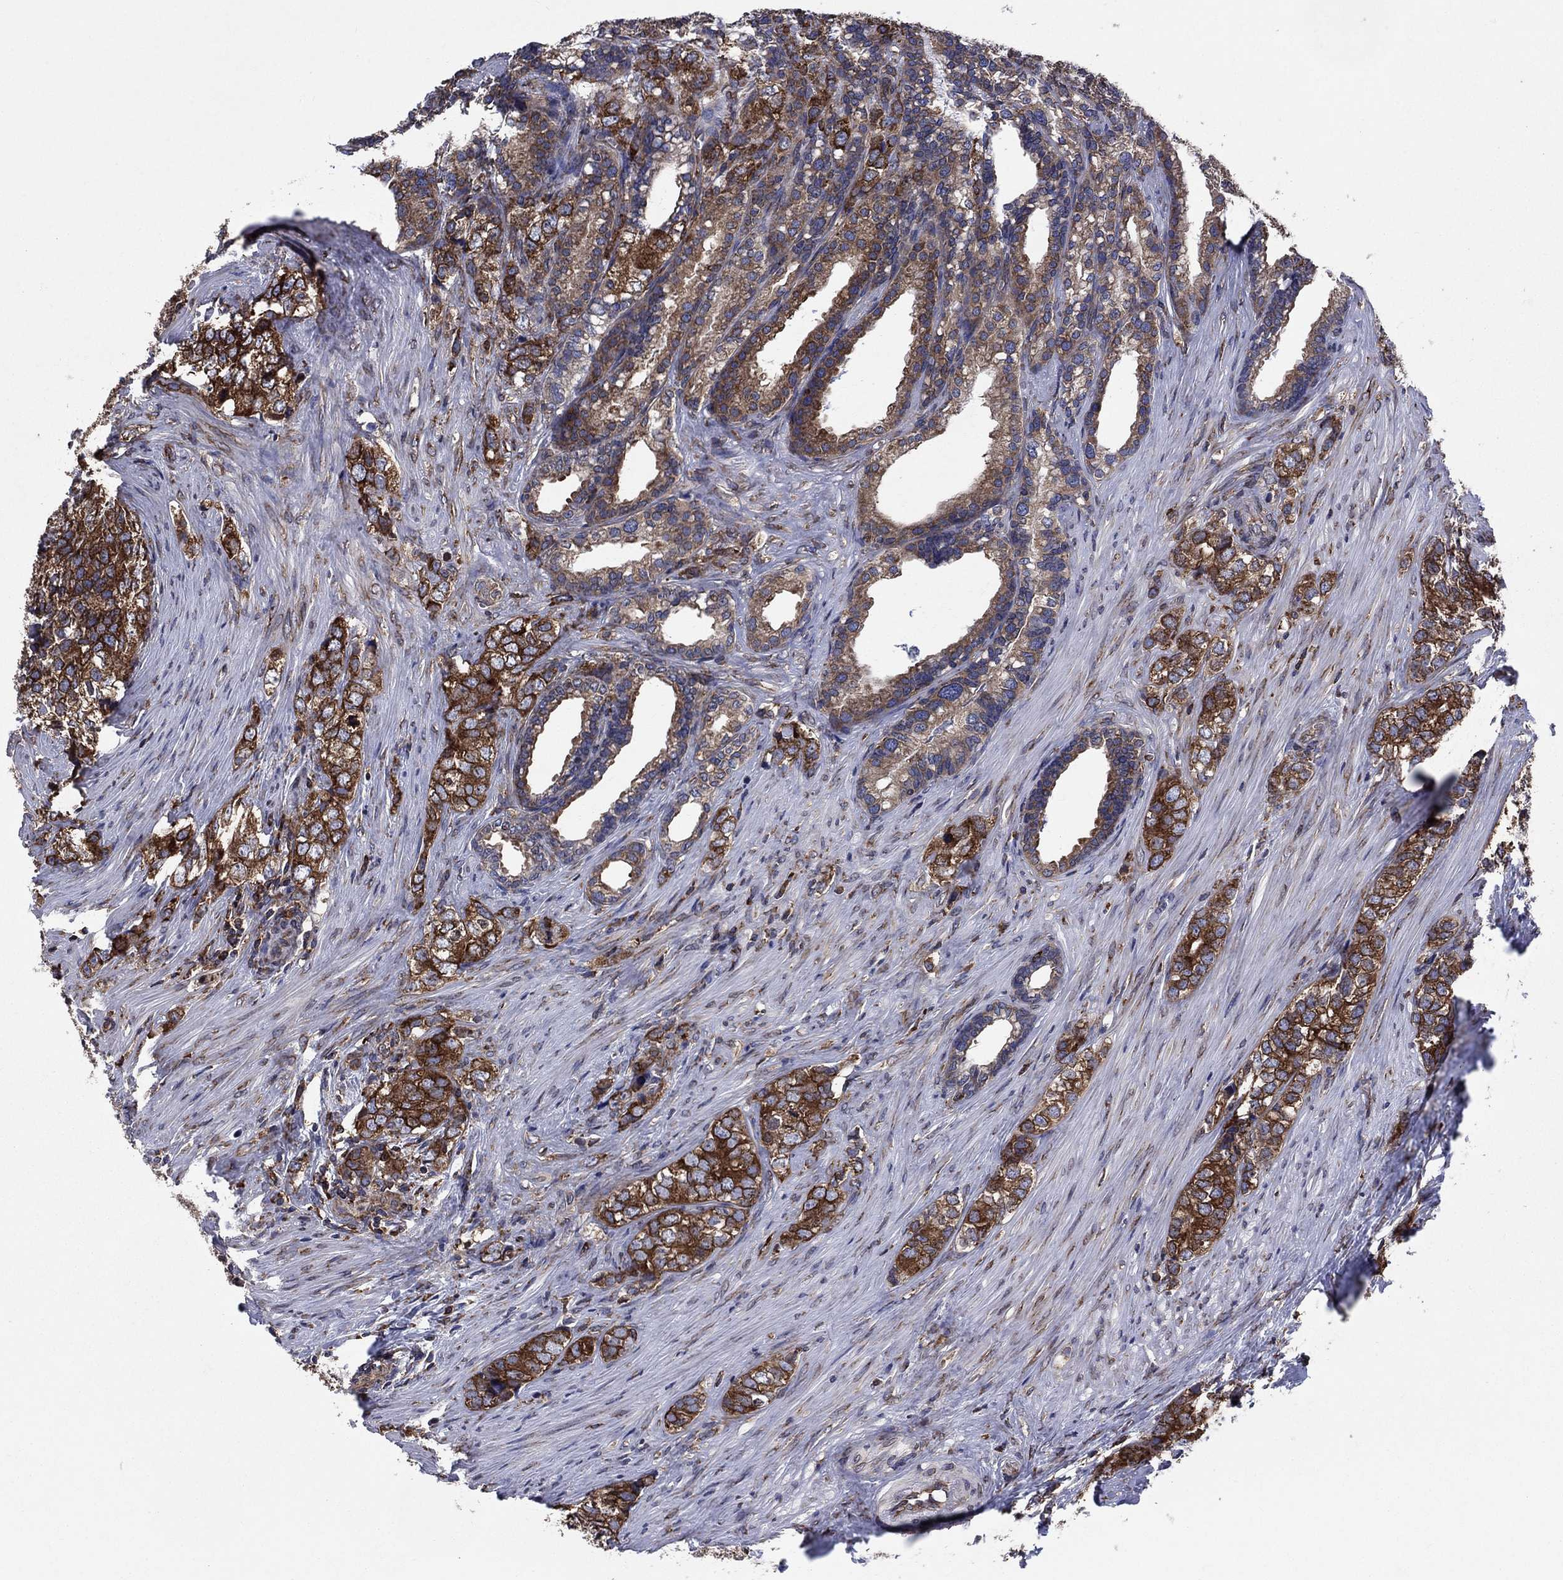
{"staining": {"intensity": "strong", "quantity": ">75%", "location": "cytoplasmic/membranous"}, "tissue": "prostate cancer", "cell_type": "Tumor cells", "image_type": "cancer", "snomed": [{"axis": "morphology", "description": "Adenocarcinoma, NOS"}, {"axis": "topography", "description": "Prostate and seminal vesicle, NOS"}], "caption": "There is high levels of strong cytoplasmic/membranous positivity in tumor cells of prostate adenocarcinoma, as demonstrated by immunohistochemical staining (brown color).", "gene": "YBX1", "patient": {"sex": "male", "age": 63}}